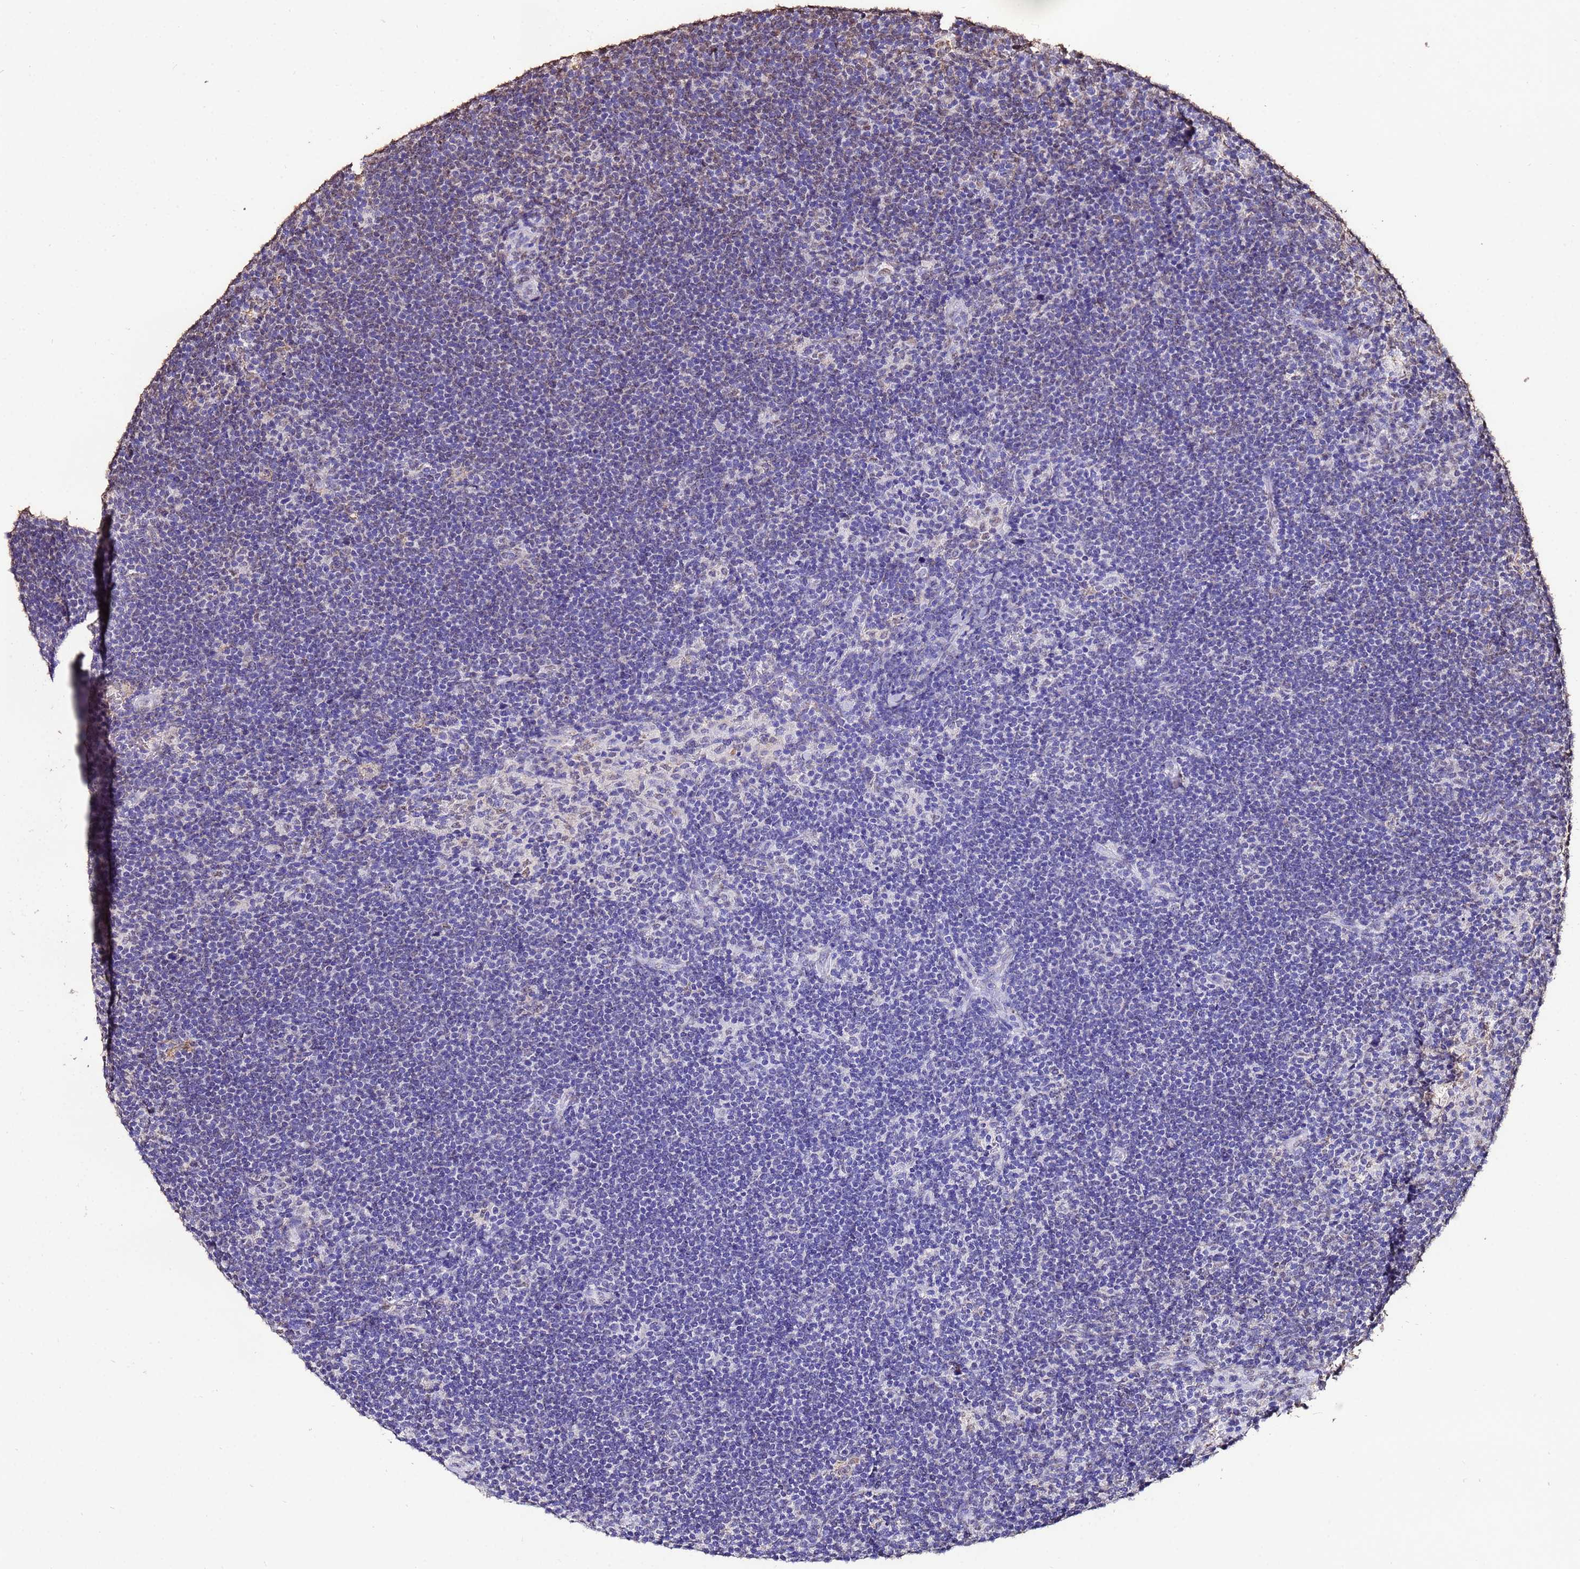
{"staining": {"intensity": "negative", "quantity": "none", "location": "none"}, "tissue": "lymphoma", "cell_type": "Tumor cells", "image_type": "cancer", "snomed": [{"axis": "morphology", "description": "Hodgkin's disease, NOS"}, {"axis": "topography", "description": "Lymph node"}], "caption": "Hodgkin's disease stained for a protein using immunohistochemistry demonstrates no staining tumor cells.", "gene": "TRIP6", "patient": {"sex": "female", "age": 57}}